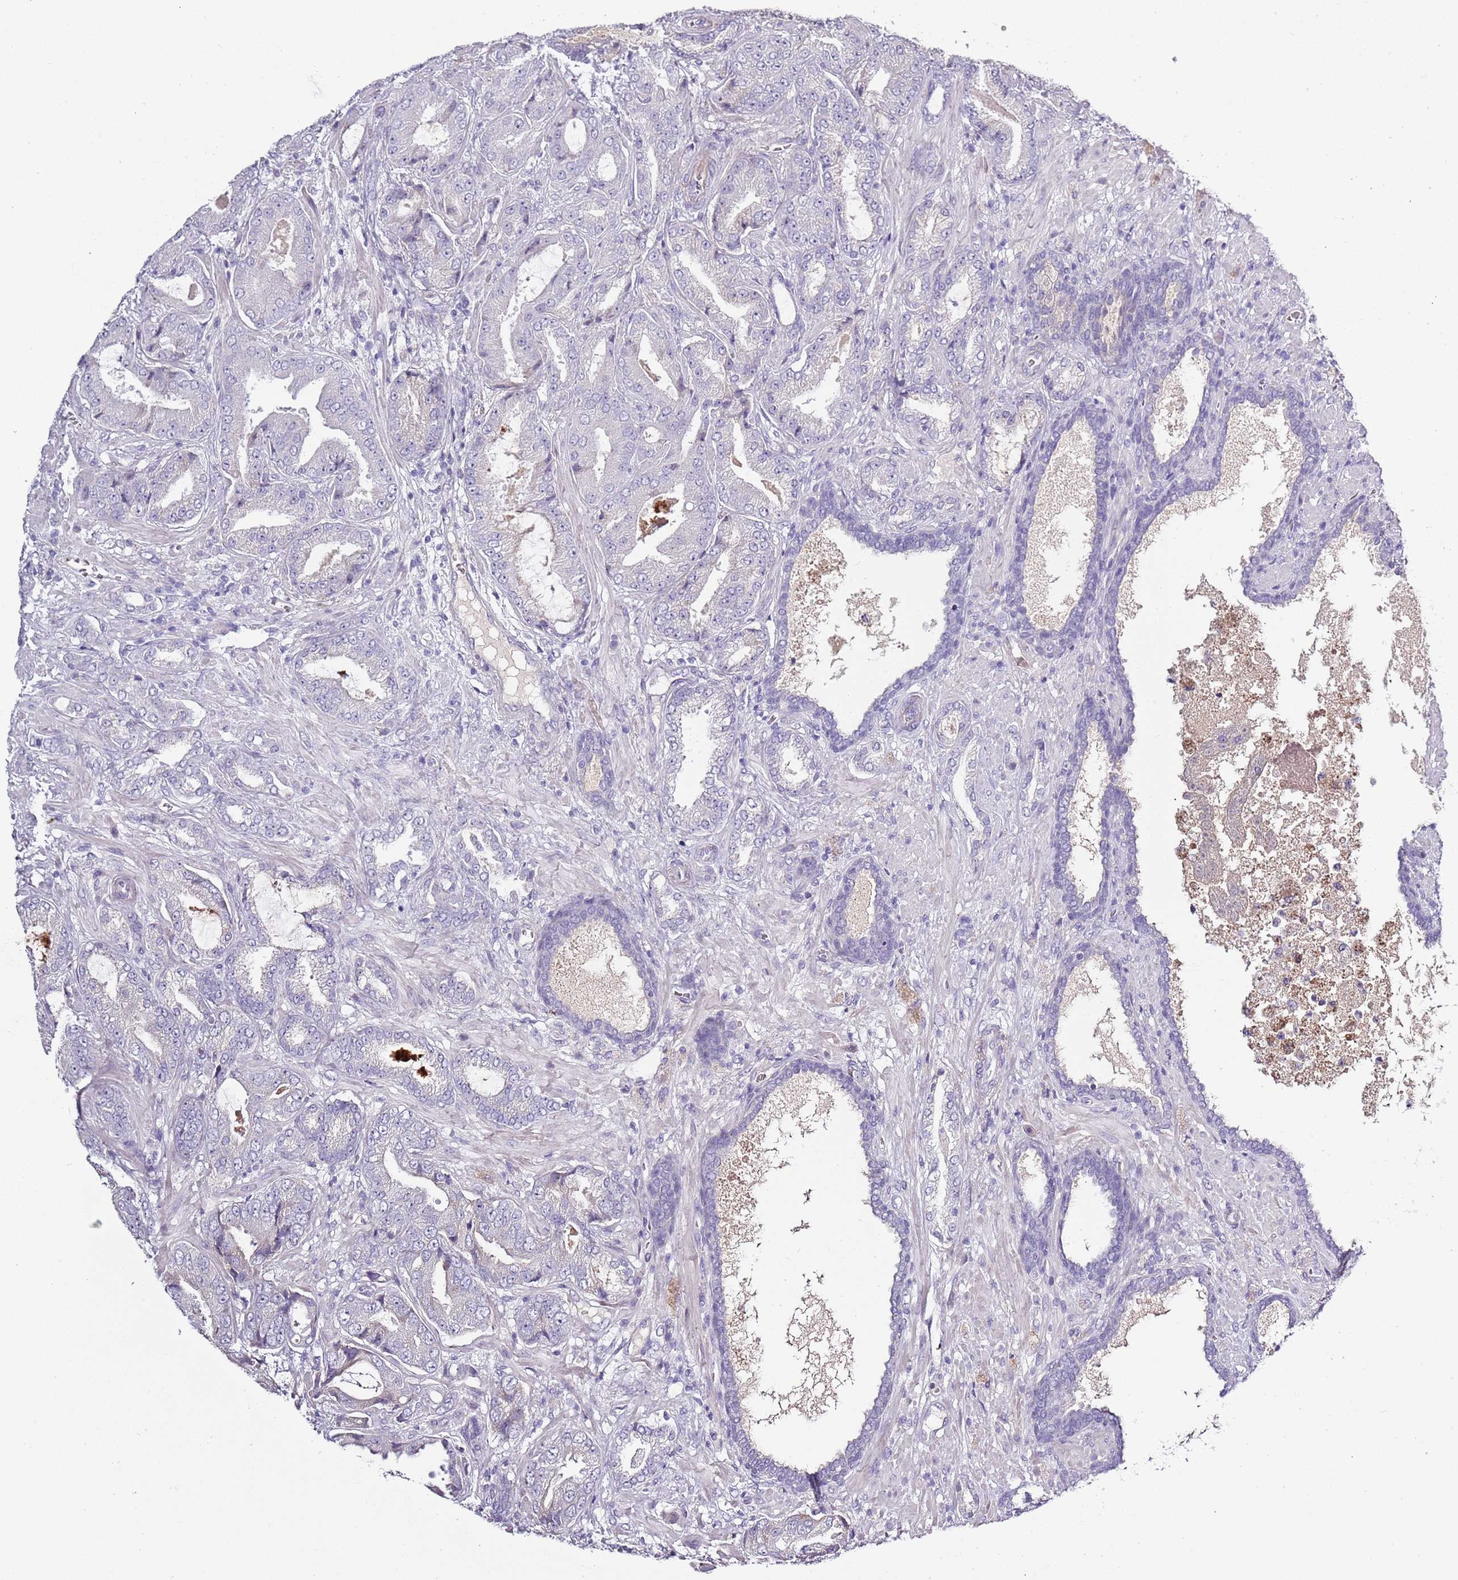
{"staining": {"intensity": "negative", "quantity": "none", "location": "none"}, "tissue": "prostate cancer", "cell_type": "Tumor cells", "image_type": "cancer", "snomed": [{"axis": "morphology", "description": "Adenocarcinoma, High grade"}, {"axis": "topography", "description": "Prostate"}], "caption": "Tumor cells are negative for protein expression in human prostate high-grade adenocarcinoma. (DAB (3,3'-diaminobenzidine) immunohistochemistry with hematoxylin counter stain).", "gene": "TNFRSF6B", "patient": {"sex": "male", "age": 68}}